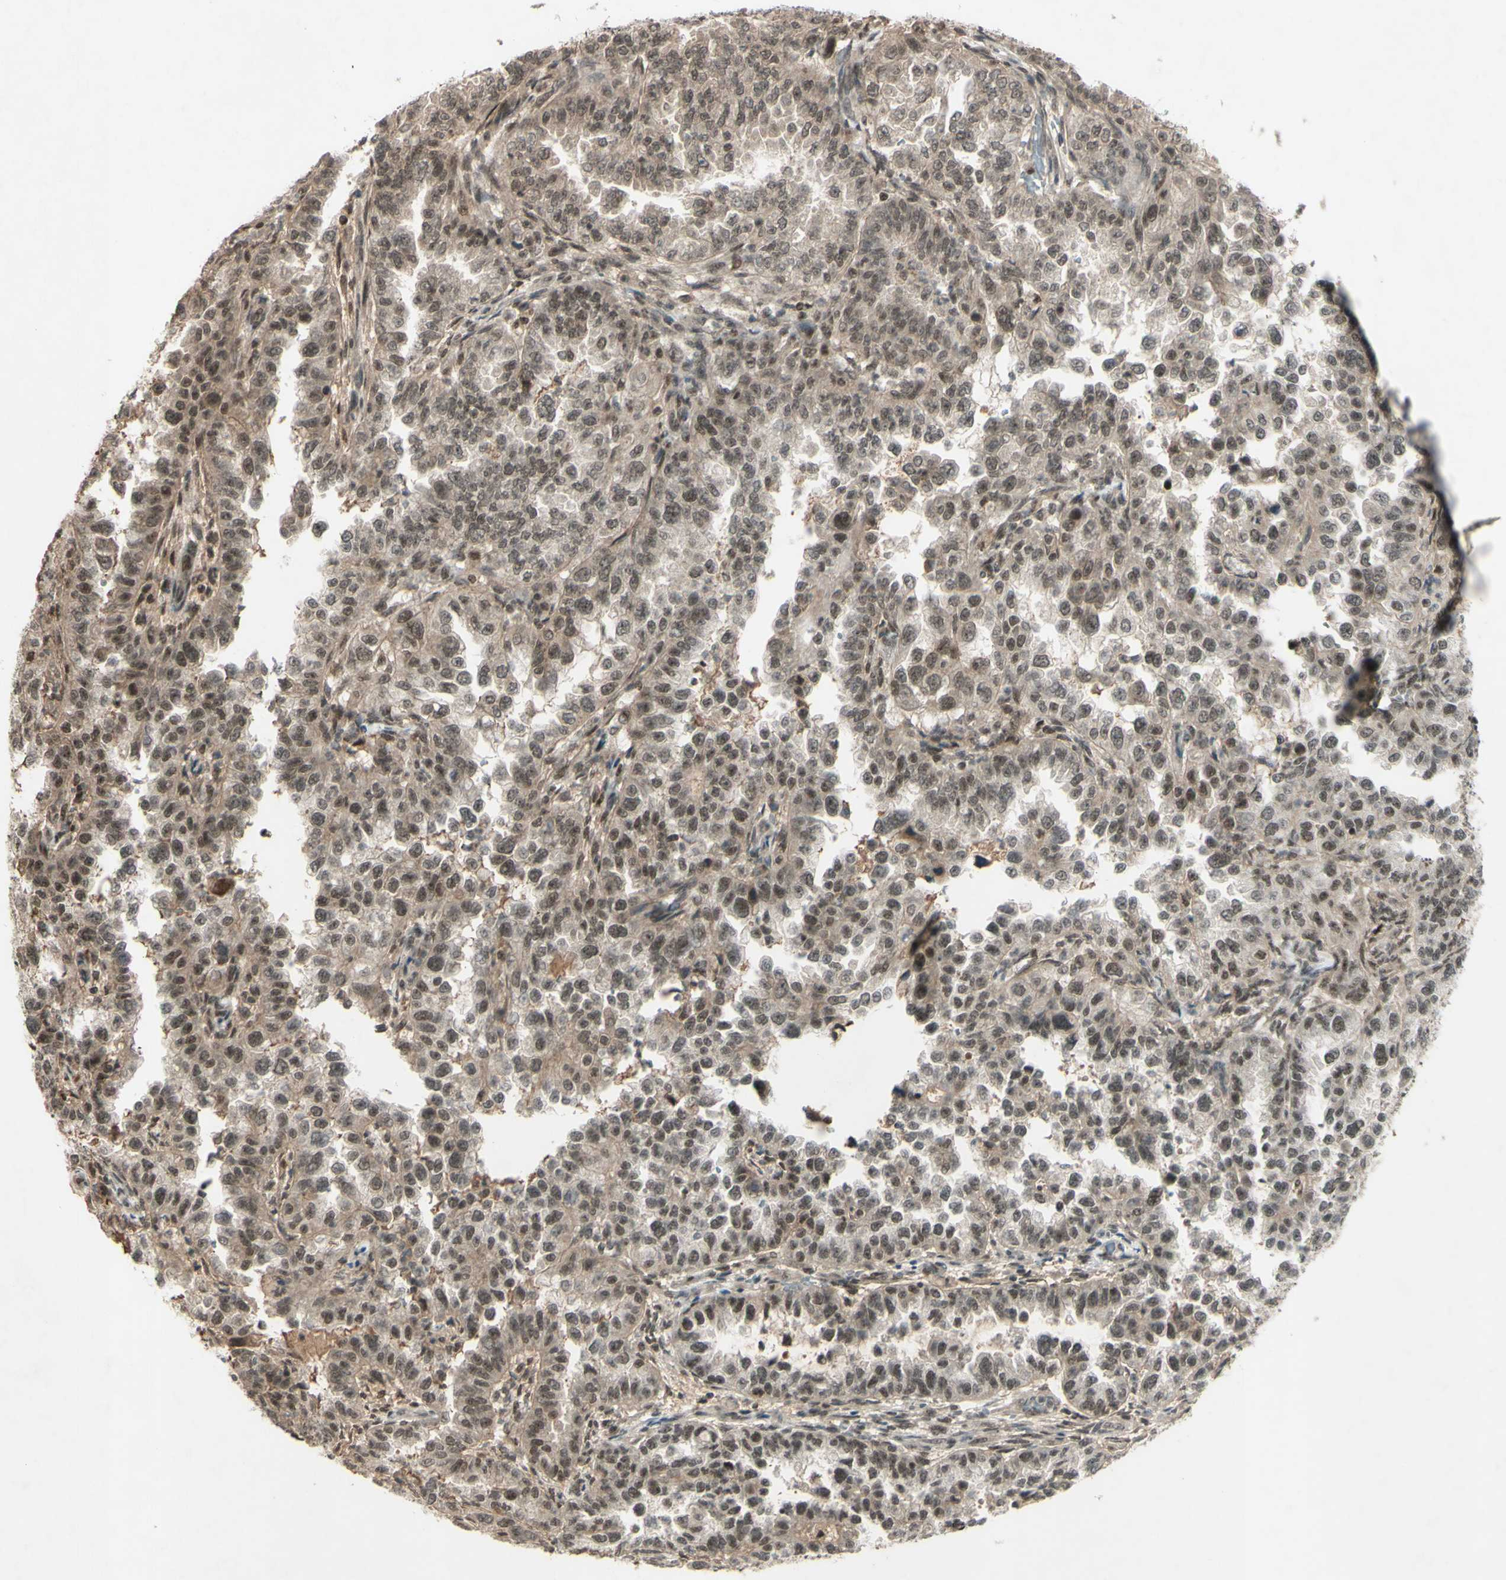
{"staining": {"intensity": "weak", "quantity": ">75%", "location": "cytoplasmic/membranous,nuclear"}, "tissue": "endometrial cancer", "cell_type": "Tumor cells", "image_type": "cancer", "snomed": [{"axis": "morphology", "description": "Adenocarcinoma, NOS"}, {"axis": "topography", "description": "Endometrium"}], "caption": "High-magnification brightfield microscopy of endometrial cancer (adenocarcinoma) stained with DAB (brown) and counterstained with hematoxylin (blue). tumor cells exhibit weak cytoplasmic/membranous and nuclear positivity is seen in about>75% of cells.", "gene": "SNW1", "patient": {"sex": "female", "age": 85}}